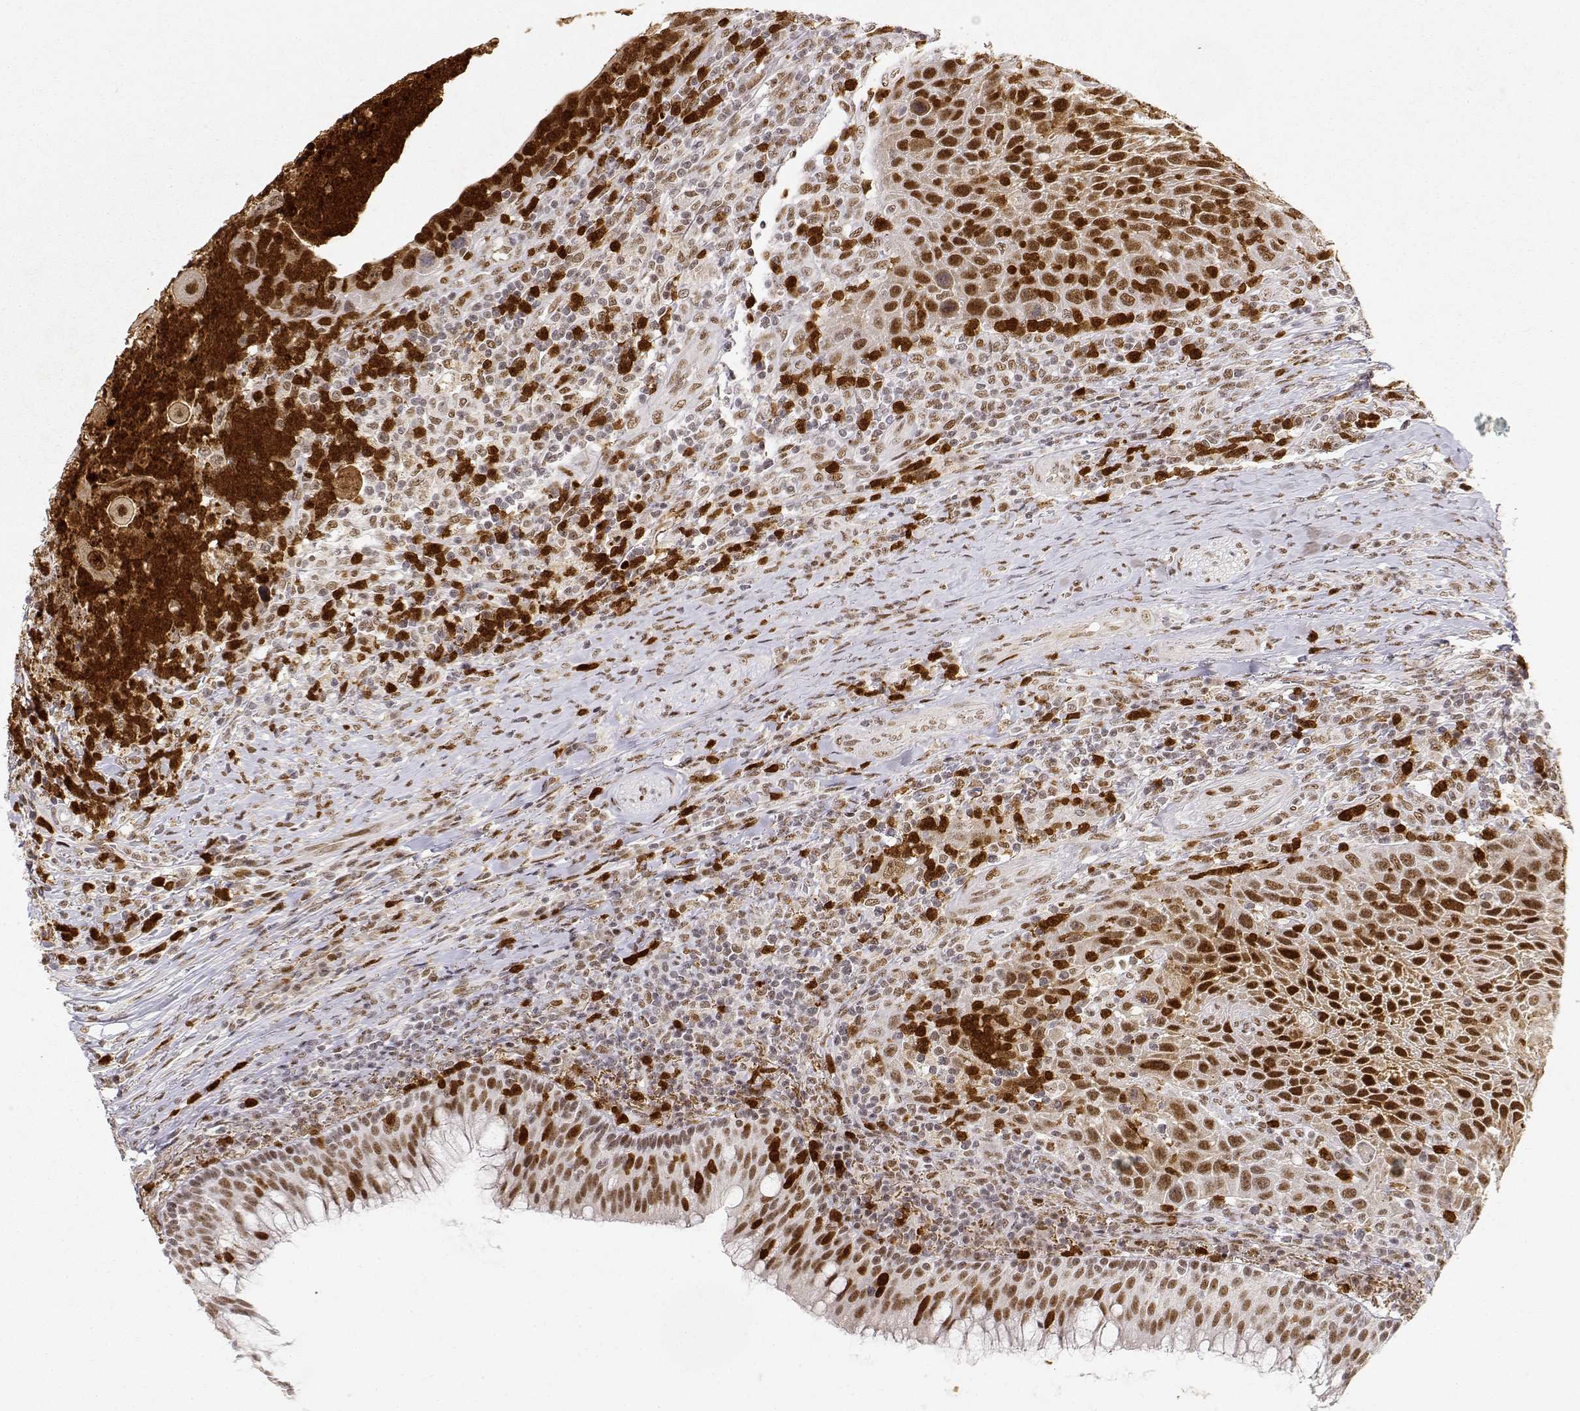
{"staining": {"intensity": "strong", "quantity": "<25%", "location": "nuclear"}, "tissue": "head and neck cancer", "cell_type": "Tumor cells", "image_type": "cancer", "snomed": [{"axis": "morphology", "description": "Squamous cell carcinoma, NOS"}, {"axis": "topography", "description": "Head-Neck"}], "caption": "A histopathology image of squamous cell carcinoma (head and neck) stained for a protein exhibits strong nuclear brown staining in tumor cells.", "gene": "RSF1", "patient": {"sex": "male", "age": 69}}